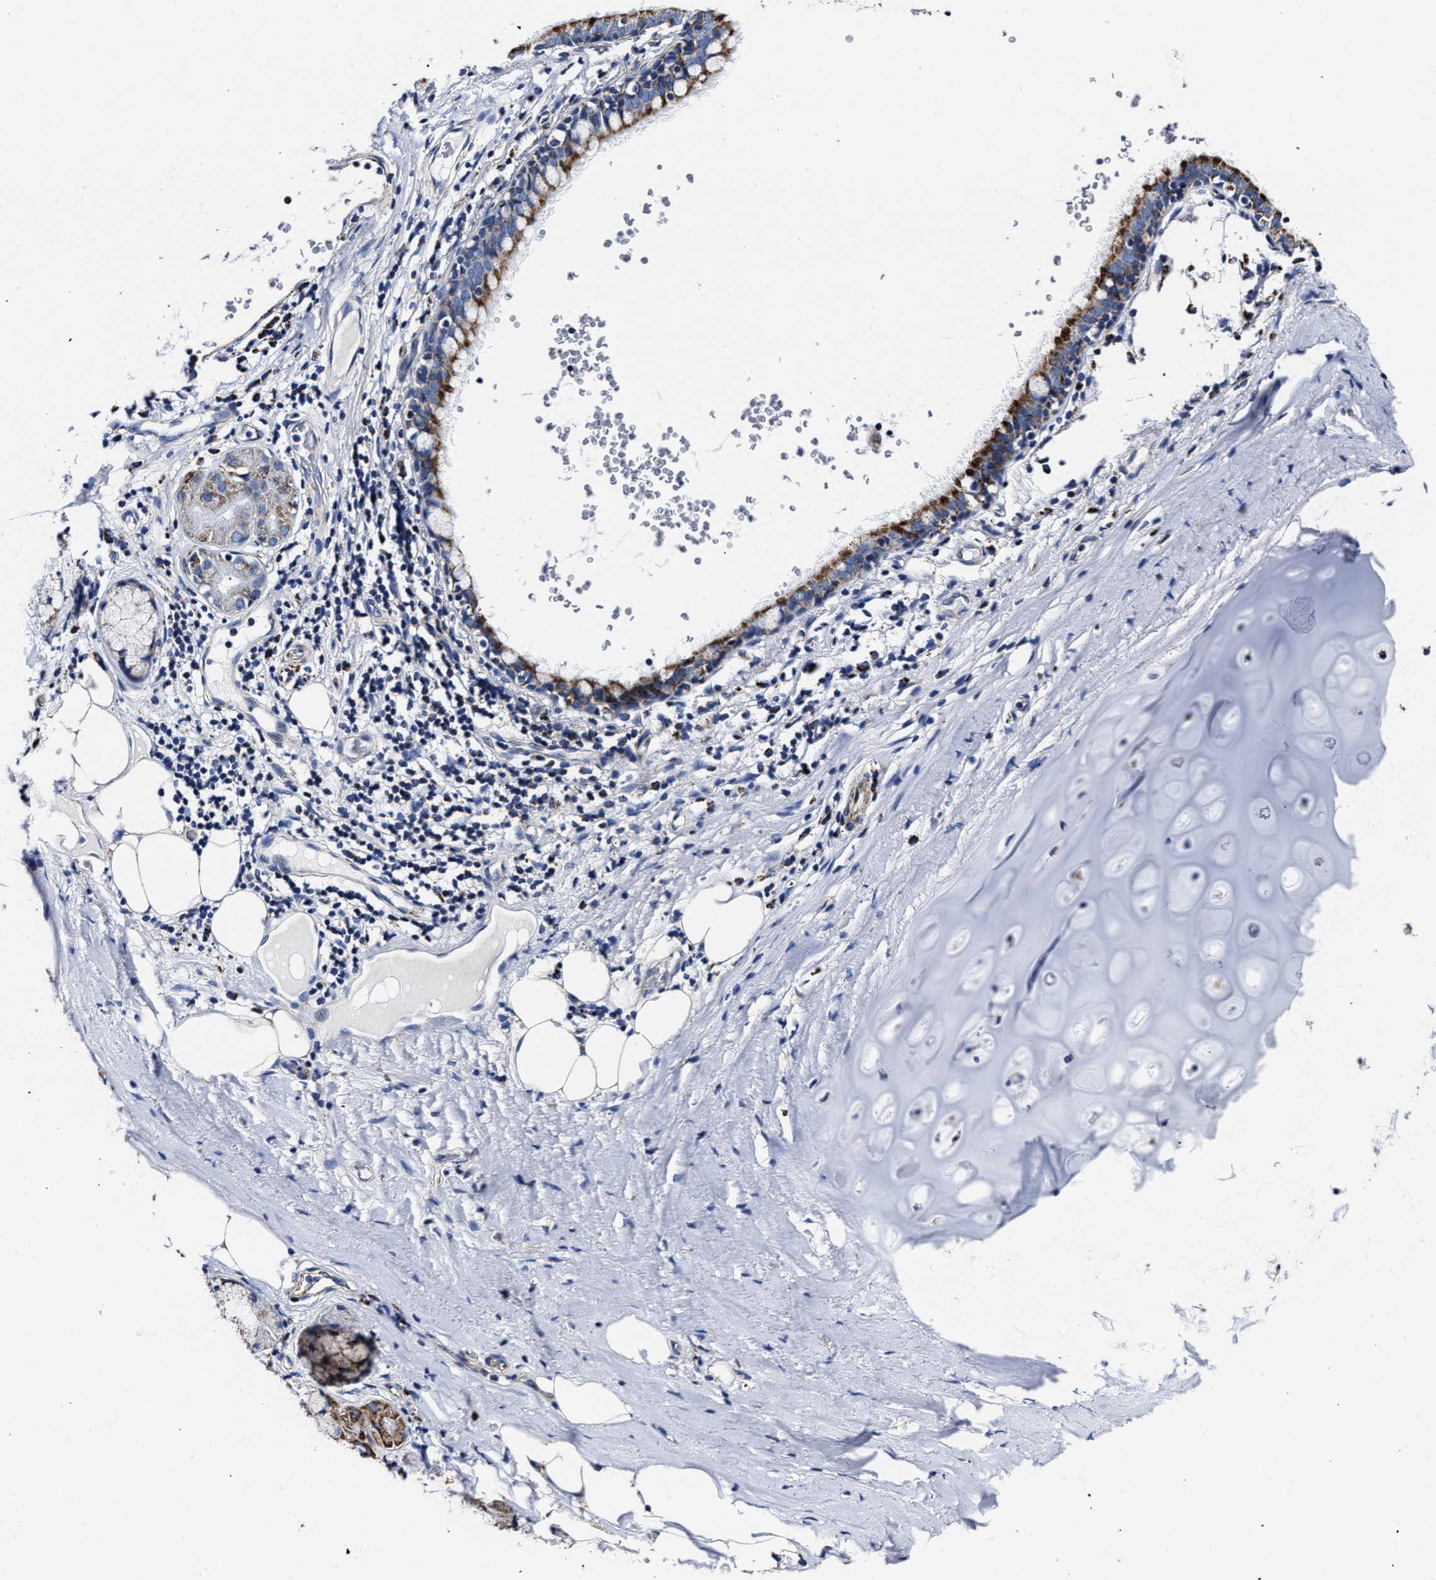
{"staining": {"intensity": "strong", "quantity": ">75%", "location": "cytoplasmic/membranous"}, "tissue": "bronchus", "cell_type": "Respiratory epithelial cells", "image_type": "normal", "snomed": [{"axis": "morphology", "description": "Normal tissue, NOS"}, {"axis": "morphology", "description": "Inflammation, NOS"}, {"axis": "topography", "description": "Cartilage tissue"}, {"axis": "topography", "description": "Bronchus"}], "caption": "High-power microscopy captured an immunohistochemistry photomicrograph of unremarkable bronchus, revealing strong cytoplasmic/membranous positivity in approximately >75% of respiratory epithelial cells.", "gene": "HINT2", "patient": {"sex": "male", "age": 77}}